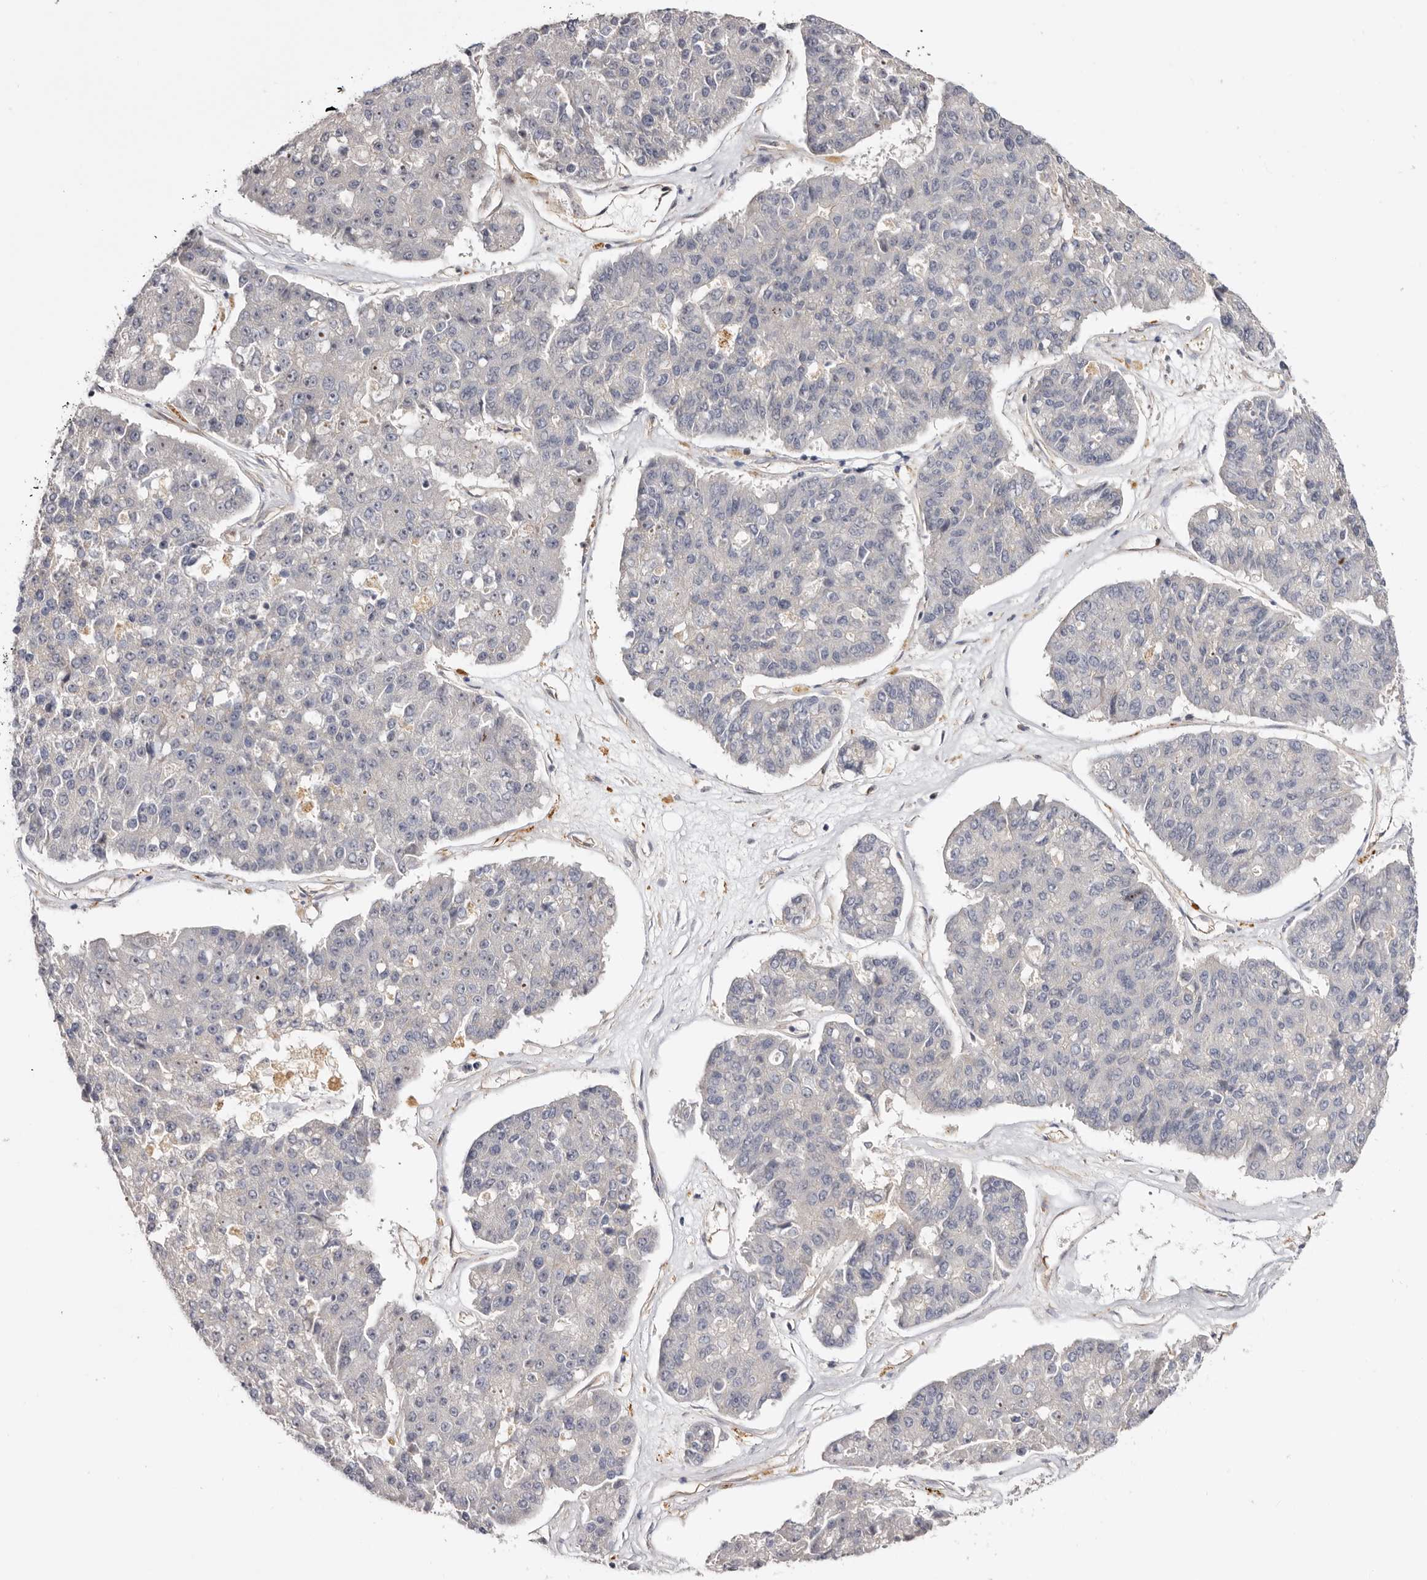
{"staining": {"intensity": "negative", "quantity": "none", "location": "none"}, "tissue": "pancreatic cancer", "cell_type": "Tumor cells", "image_type": "cancer", "snomed": [{"axis": "morphology", "description": "Adenocarcinoma, NOS"}, {"axis": "topography", "description": "Pancreas"}], "caption": "A histopathology image of adenocarcinoma (pancreatic) stained for a protein displays no brown staining in tumor cells.", "gene": "PANK4", "patient": {"sex": "male", "age": 50}}